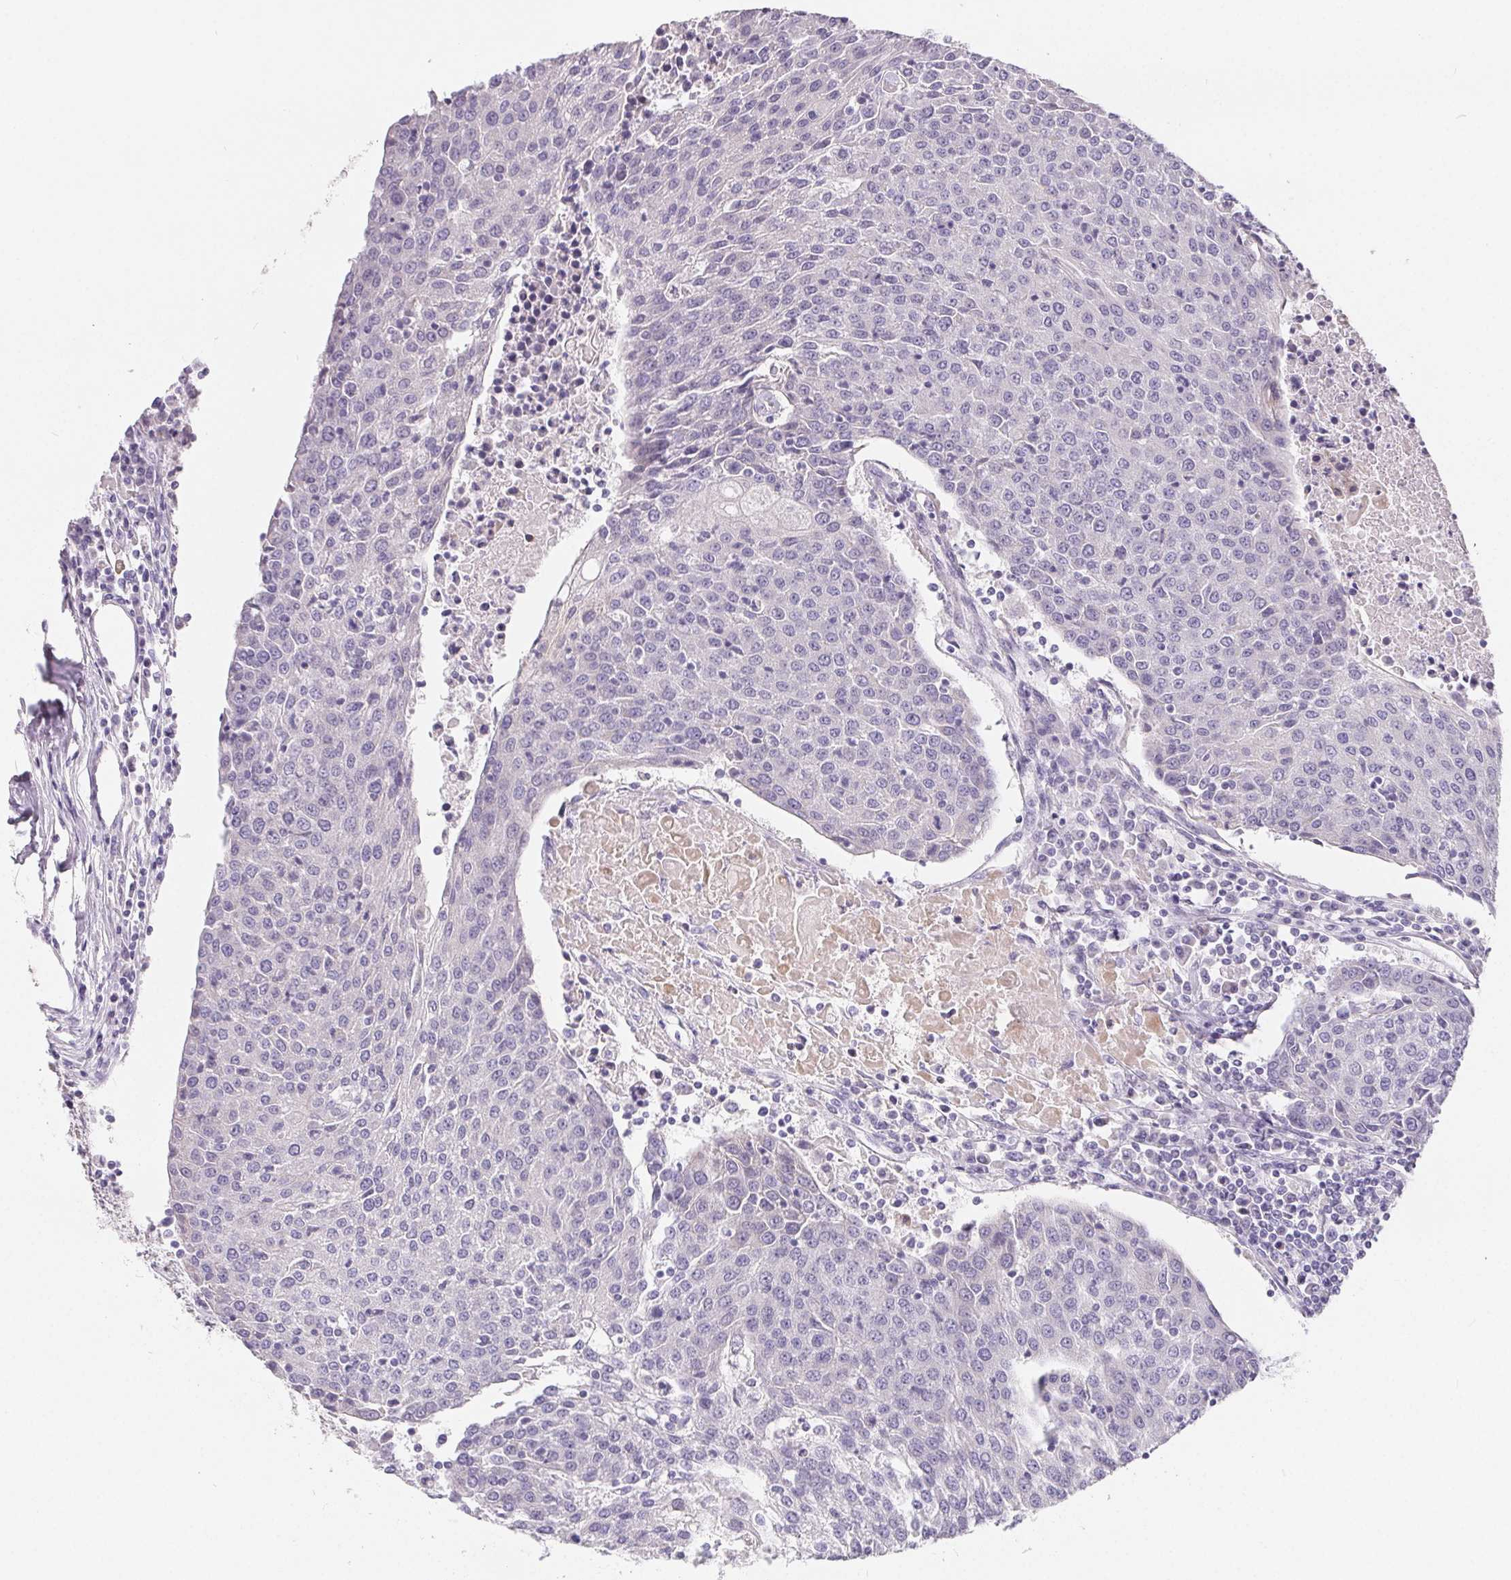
{"staining": {"intensity": "negative", "quantity": "none", "location": "none"}, "tissue": "urothelial cancer", "cell_type": "Tumor cells", "image_type": "cancer", "snomed": [{"axis": "morphology", "description": "Urothelial carcinoma, High grade"}, {"axis": "topography", "description": "Urinary bladder"}], "caption": "A histopathology image of high-grade urothelial carcinoma stained for a protein displays no brown staining in tumor cells. (Stains: DAB (3,3'-diaminobenzidine) immunohistochemistry with hematoxylin counter stain, Microscopy: brightfield microscopy at high magnification).", "gene": "FDX1", "patient": {"sex": "female", "age": 85}}